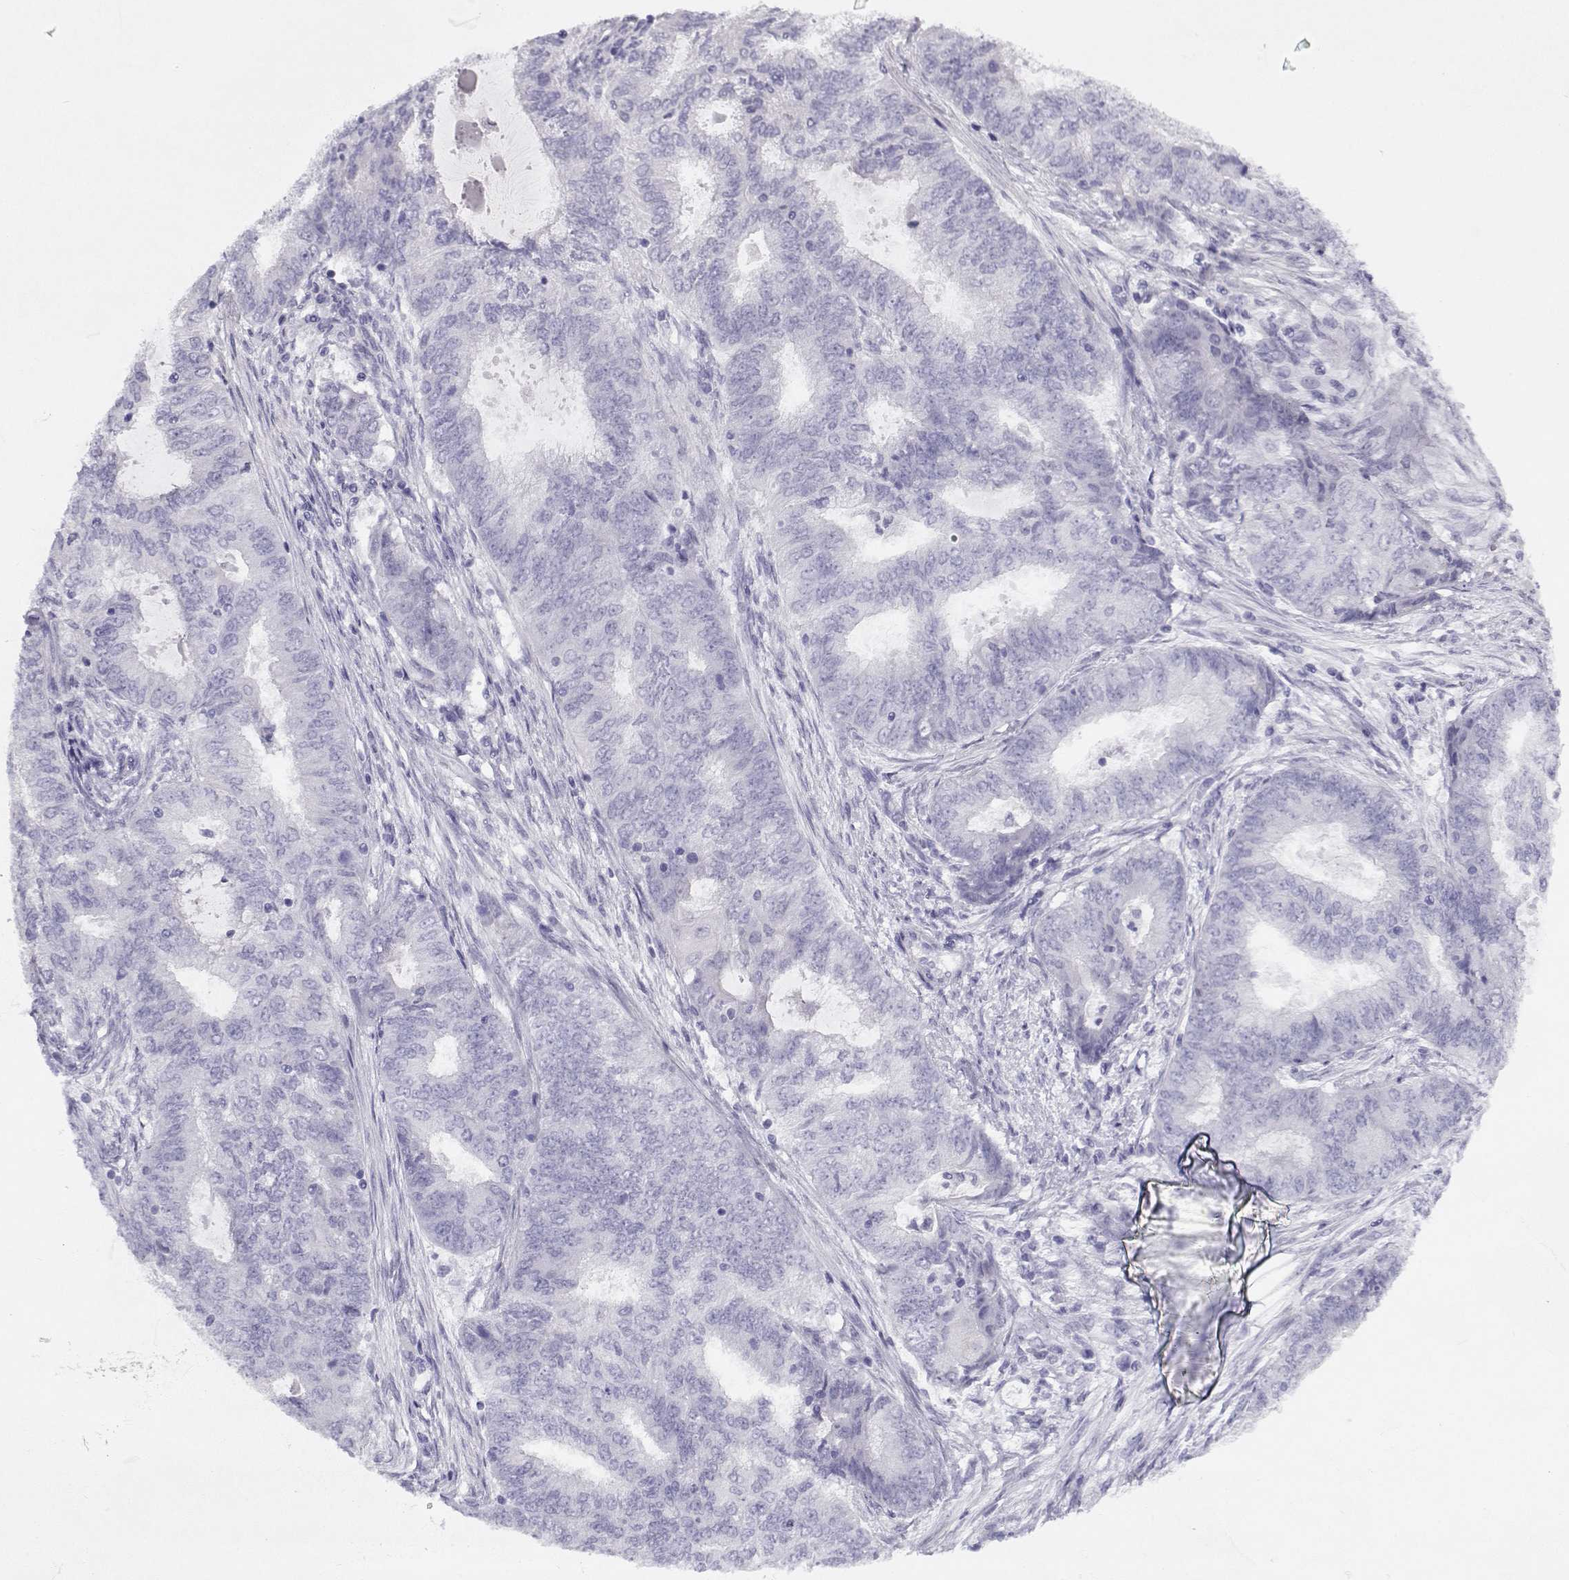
{"staining": {"intensity": "negative", "quantity": "none", "location": "none"}, "tissue": "endometrial cancer", "cell_type": "Tumor cells", "image_type": "cancer", "snomed": [{"axis": "morphology", "description": "Adenocarcinoma, NOS"}, {"axis": "topography", "description": "Endometrium"}], "caption": "DAB (3,3'-diaminobenzidine) immunohistochemical staining of human adenocarcinoma (endometrial) displays no significant staining in tumor cells.", "gene": "CREB3L3", "patient": {"sex": "female", "age": 62}}